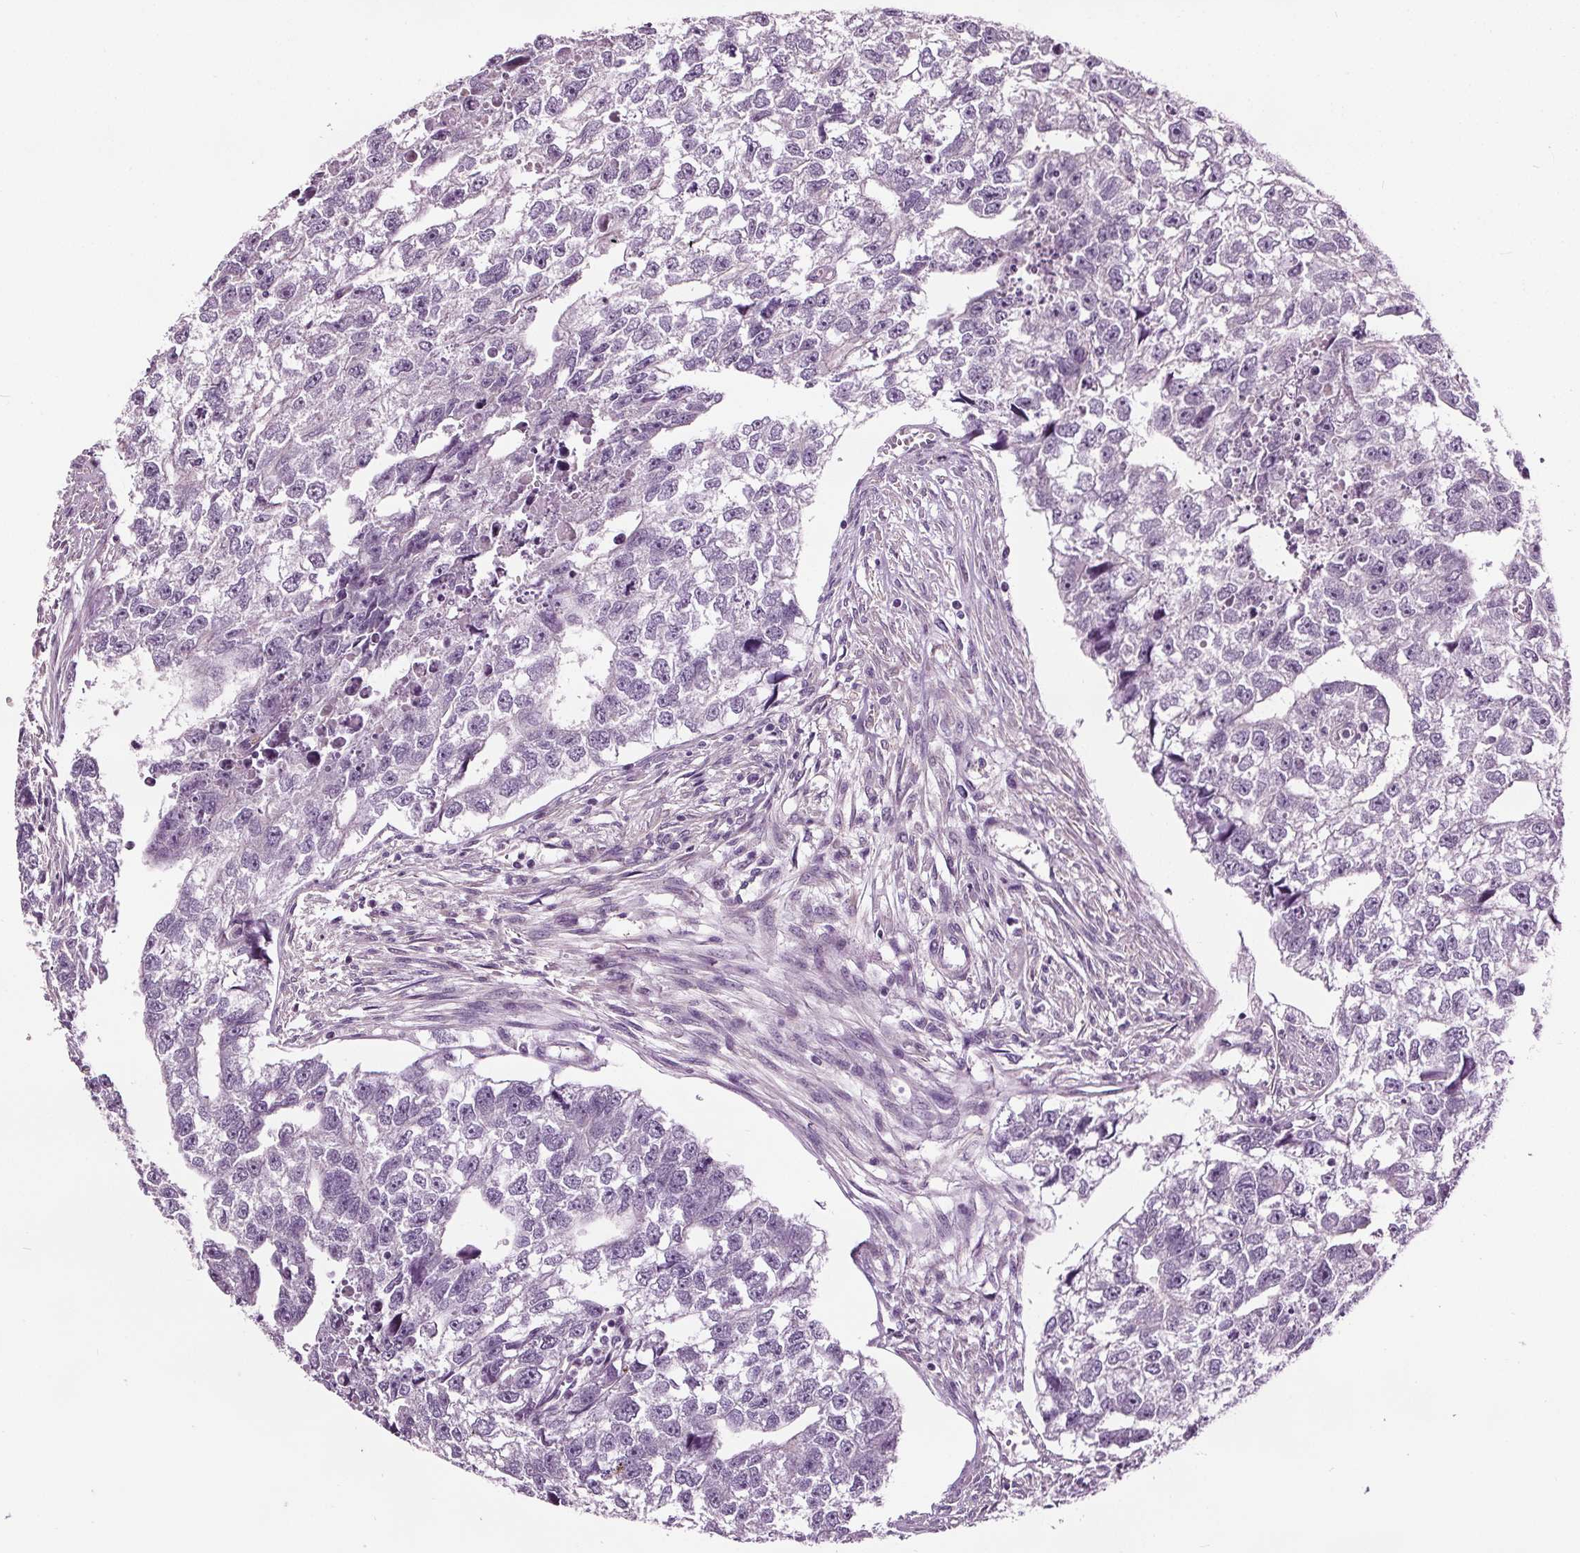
{"staining": {"intensity": "negative", "quantity": "none", "location": "none"}, "tissue": "testis cancer", "cell_type": "Tumor cells", "image_type": "cancer", "snomed": [{"axis": "morphology", "description": "Carcinoma, Embryonal, NOS"}, {"axis": "morphology", "description": "Teratoma, malignant, NOS"}, {"axis": "topography", "description": "Testis"}], "caption": "Testis embryonal carcinoma was stained to show a protein in brown. There is no significant positivity in tumor cells. (Brightfield microscopy of DAB immunohistochemistry (IHC) at high magnification).", "gene": "RASA1", "patient": {"sex": "male", "age": 44}}